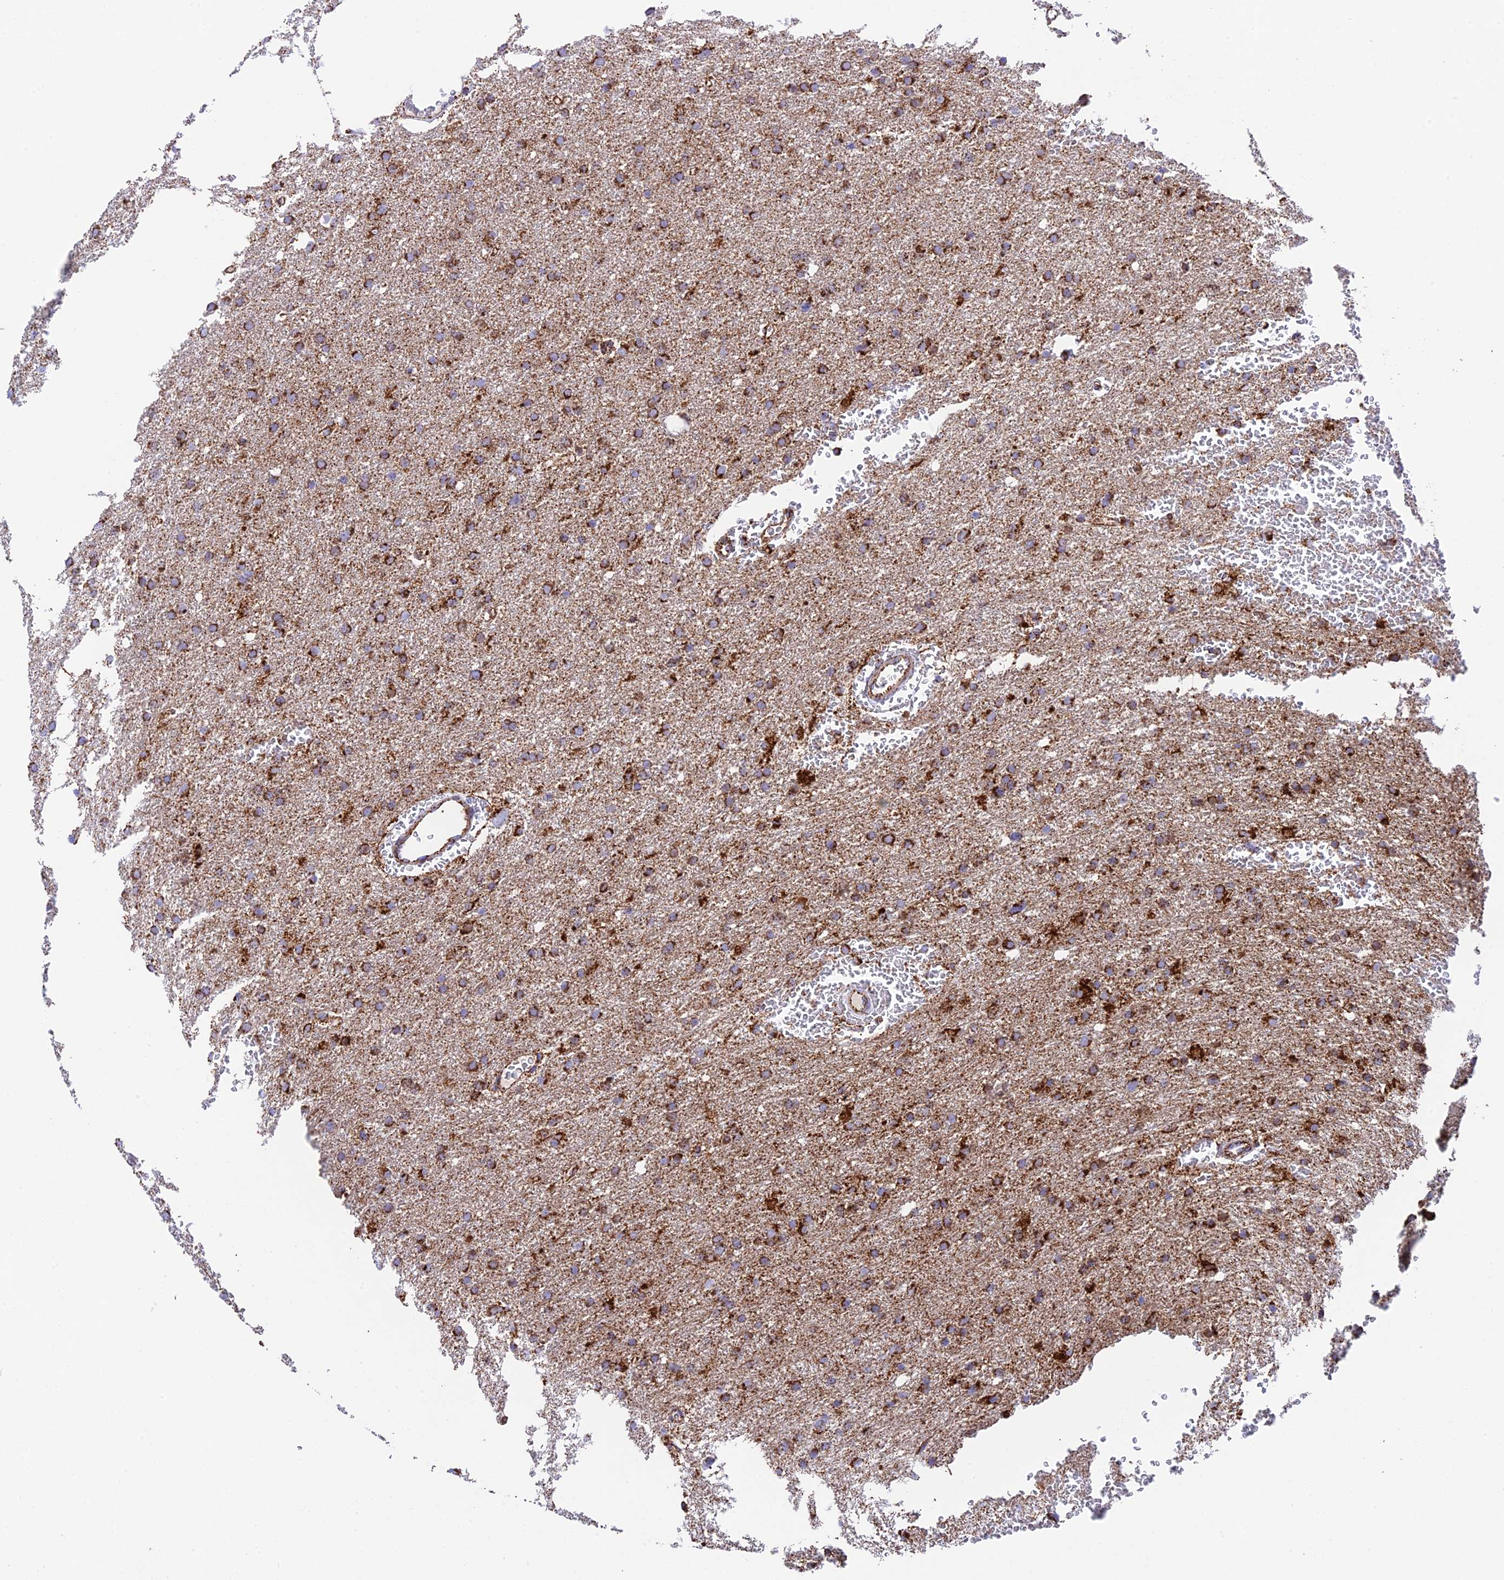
{"staining": {"intensity": "strong", "quantity": "25%-75%", "location": "cytoplasmic/membranous"}, "tissue": "glioma", "cell_type": "Tumor cells", "image_type": "cancer", "snomed": [{"axis": "morphology", "description": "Glioma, malignant, High grade"}, {"axis": "topography", "description": "Cerebral cortex"}], "caption": "Immunohistochemistry of human glioma demonstrates high levels of strong cytoplasmic/membranous expression in approximately 25%-75% of tumor cells.", "gene": "CHCHD3", "patient": {"sex": "female", "age": 36}}